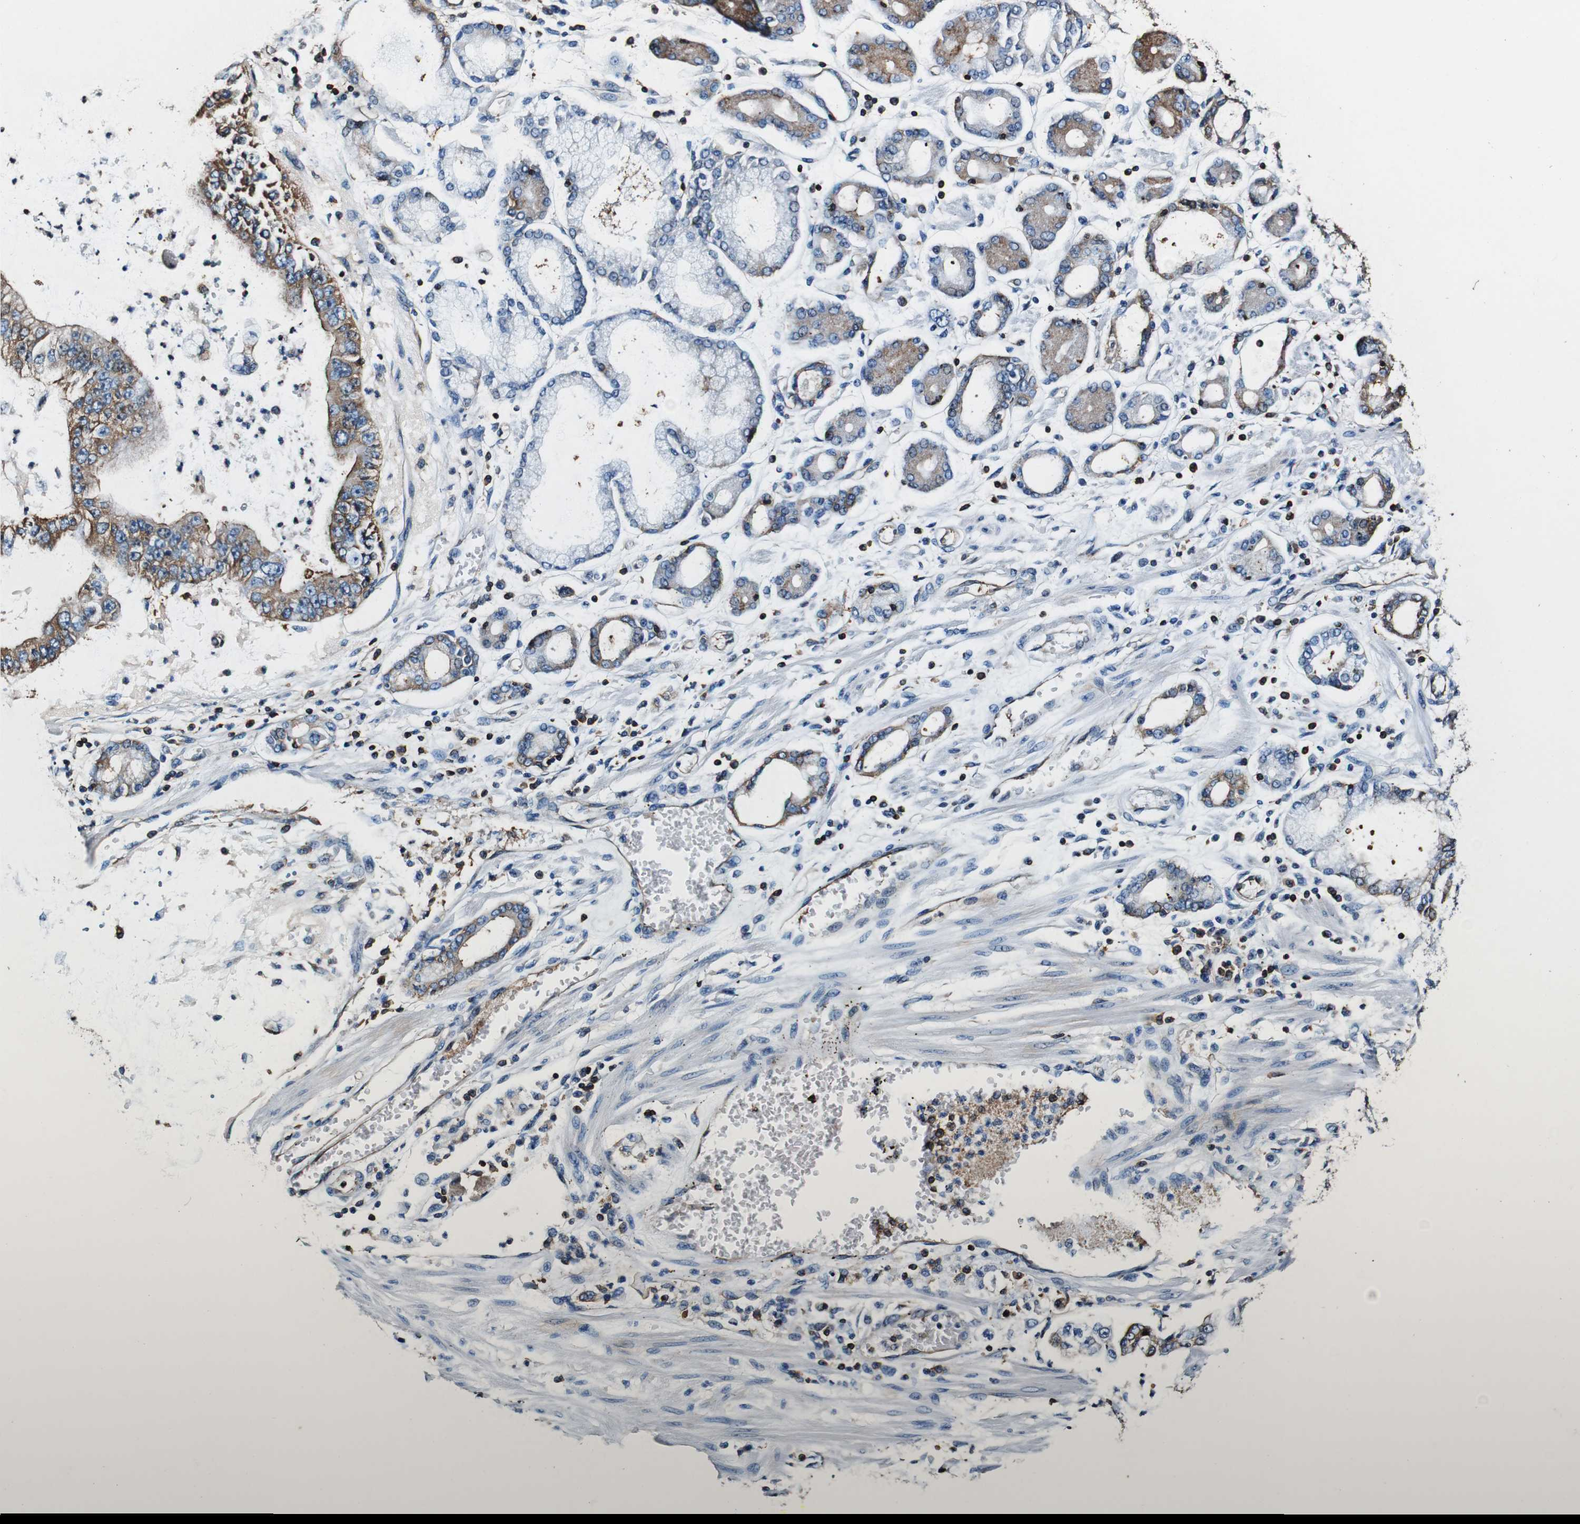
{"staining": {"intensity": "moderate", "quantity": "<25%", "location": "cytoplasmic/membranous"}, "tissue": "stomach cancer", "cell_type": "Tumor cells", "image_type": "cancer", "snomed": [{"axis": "morphology", "description": "Adenocarcinoma, NOS"}, {"axis": "topography", "description": "Stomach"}], "caption": "Stomach cancer tissue displays moderate cytoplasmic/membranous expression in approximately <25% of tumor cells", "gene": "RHOT2", "patient": {"sex": "male", "age": 76}}